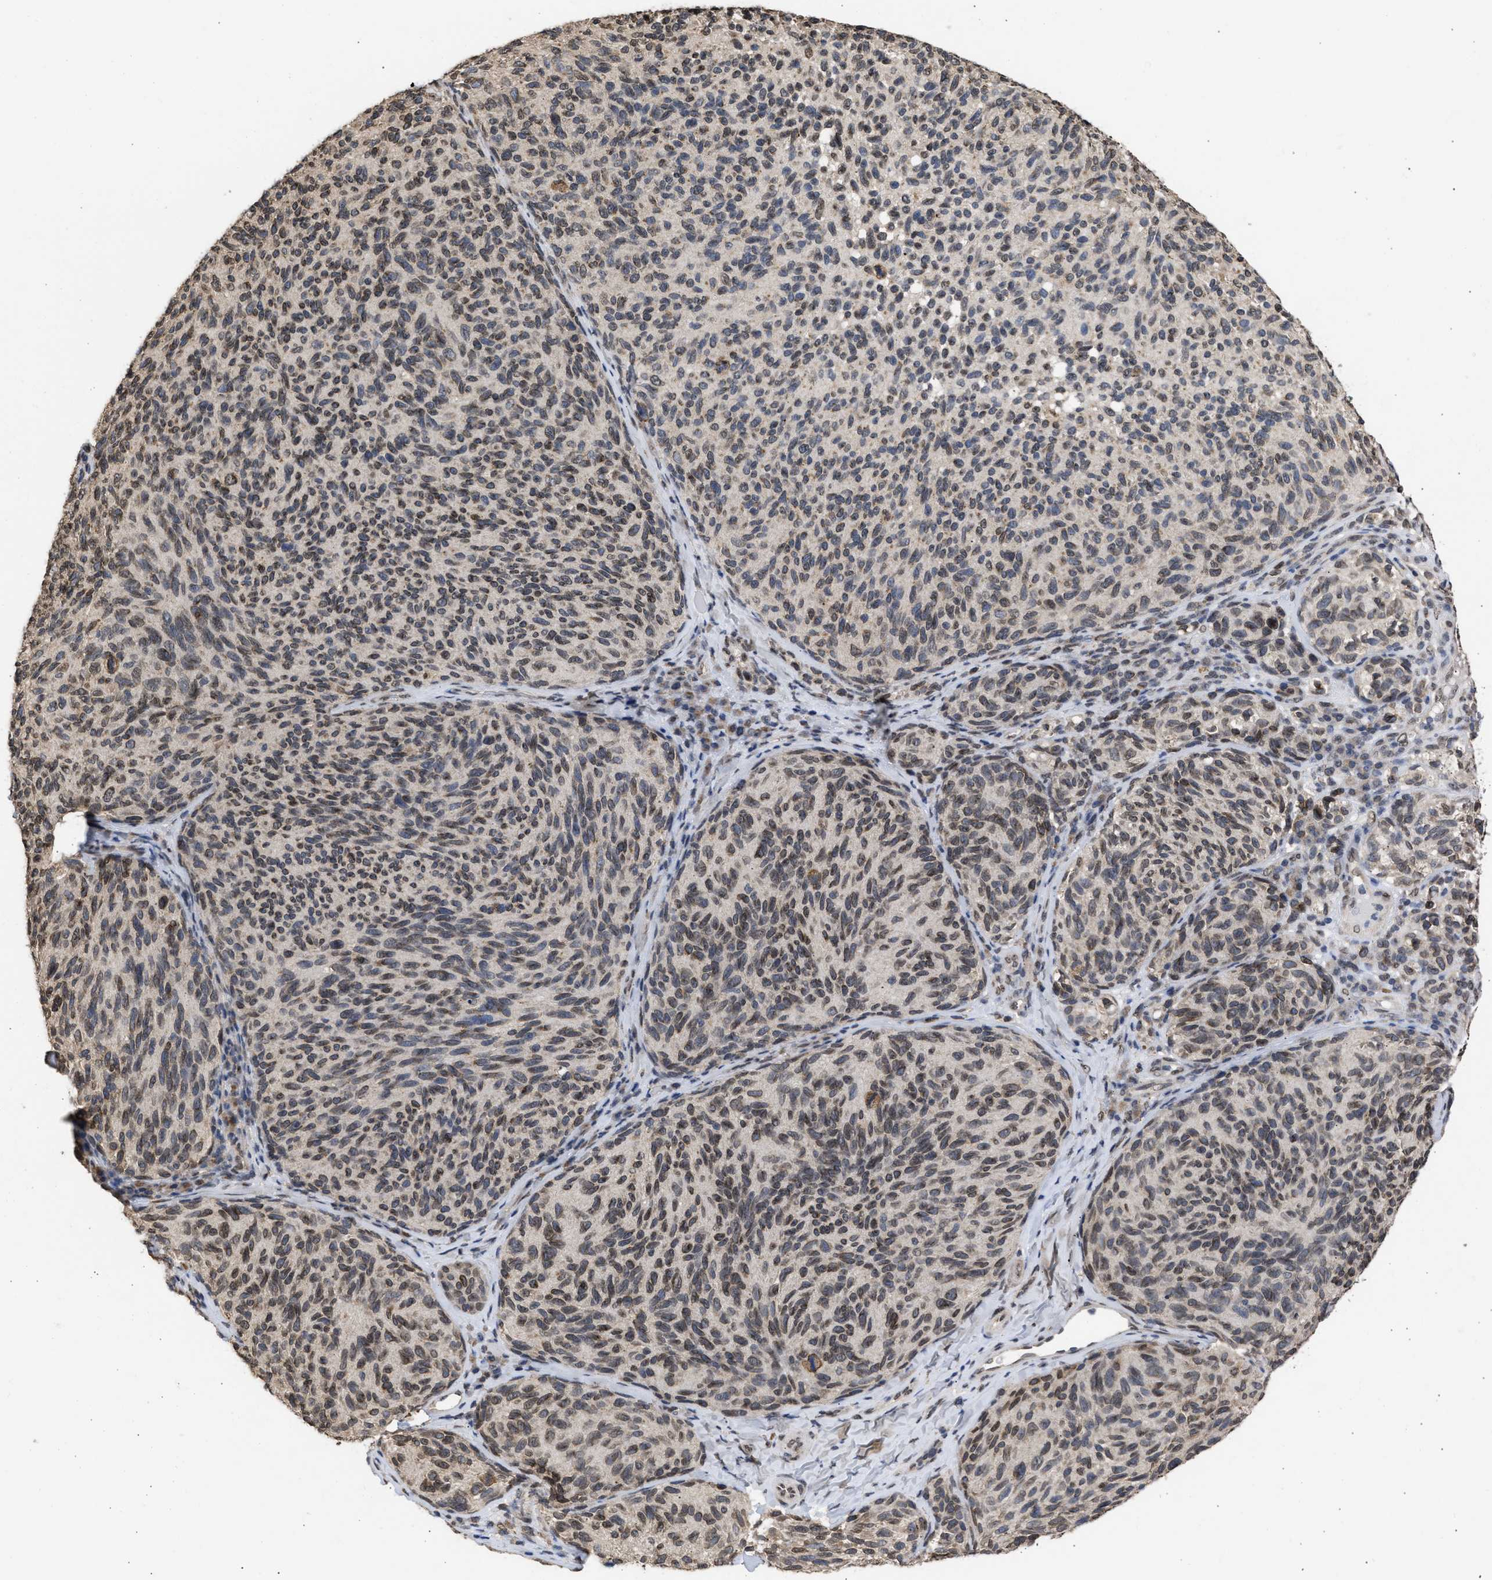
{"staining": {"intensity": "moderate", "quantity": "<25%", "location": "nuclear"}, "tissue": "melanoma", "cell_type": "Tumor cells", "image_type": "cancer", "snomed": [{"axis": "morphology", "description": "Malignant melanoma, NOS"}, {"axis": "topography", "description": "Skin"}], "caption": "The micrograph shows staining of melanoma, revealing moderate nuclear protein expression (brown color) within tumor cells. (brown staining indicates protein expression, while blue staining denotes nuclei).", "gene": "NUP35", "patient": {"sex": "female", "age": 73}}